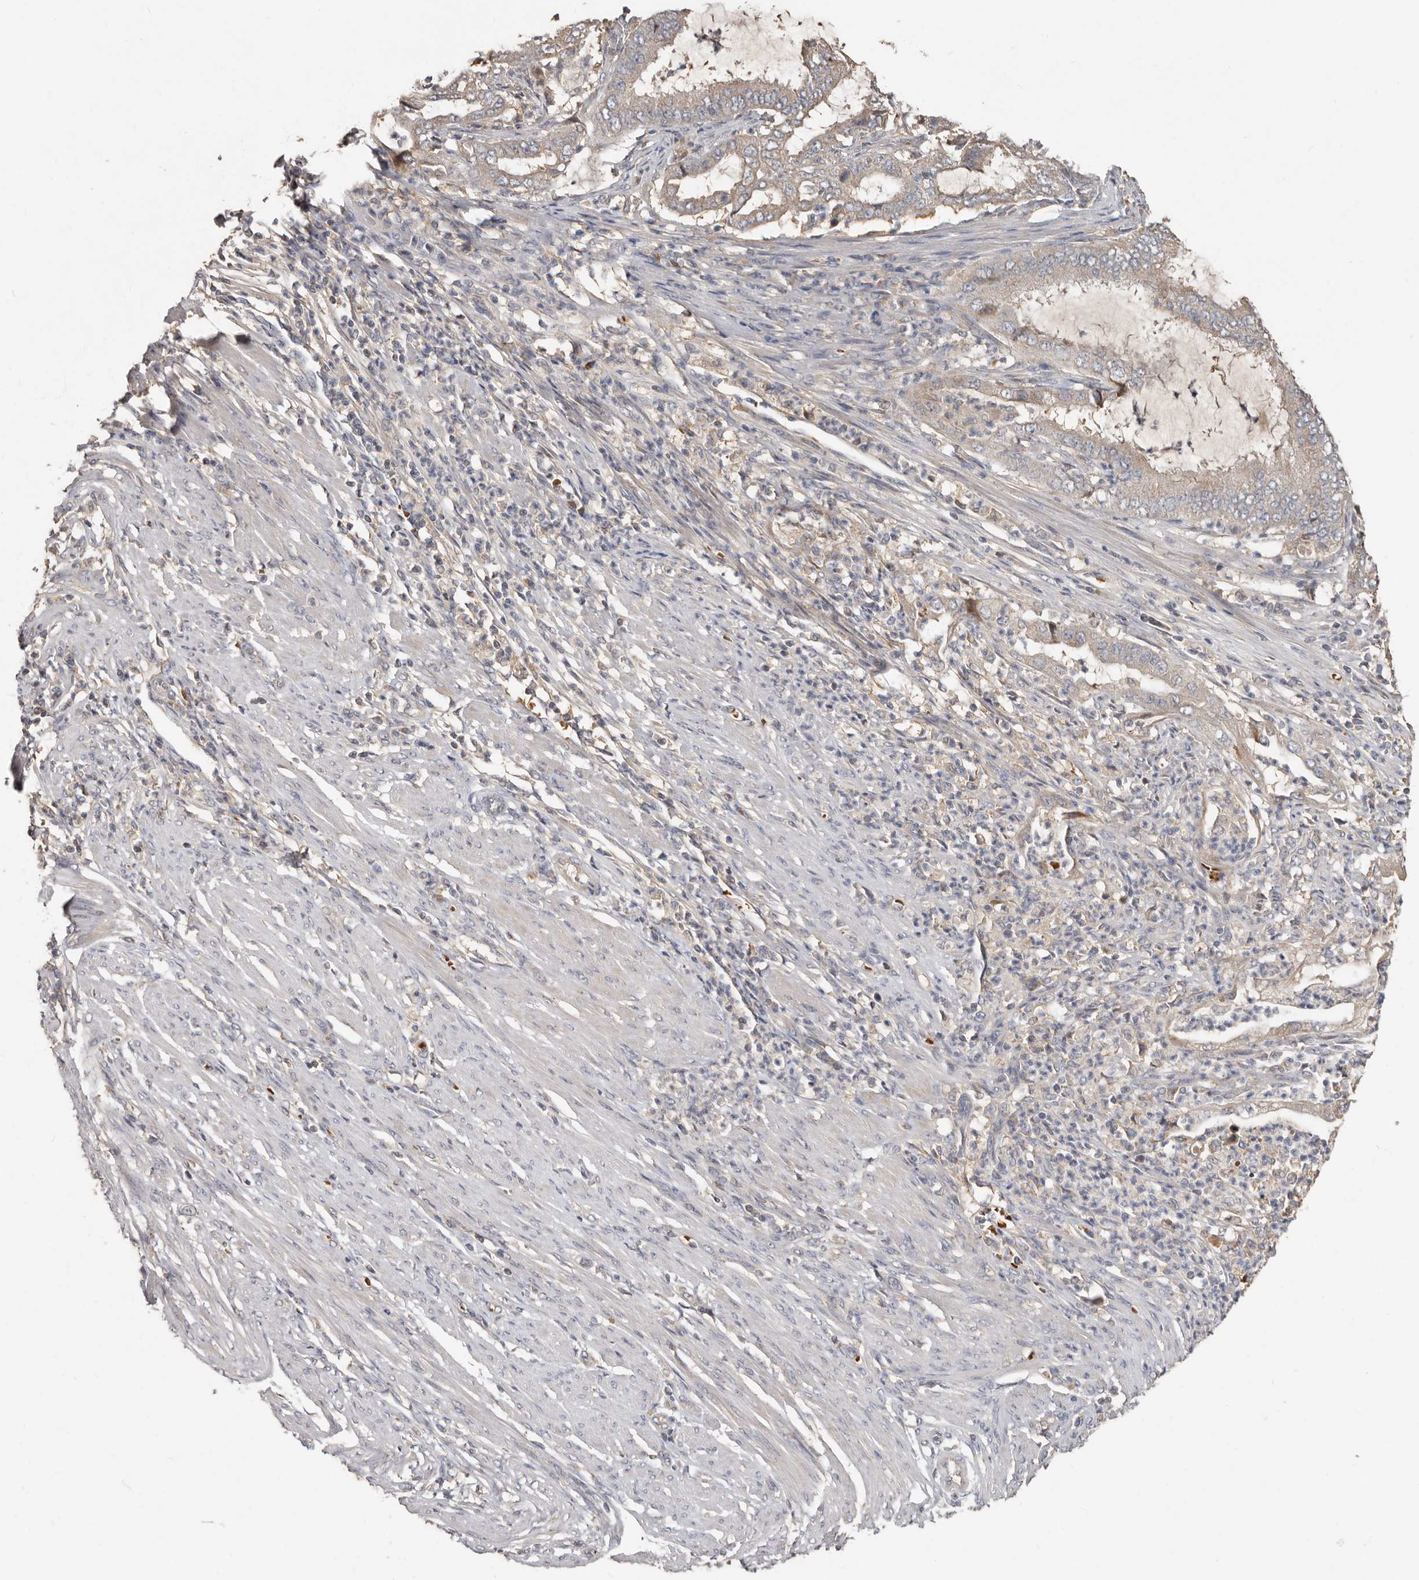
{"staining": {"intensity": "weak", "quantity": "25%-75%", "location": "cytoplasmic/membranous"}, "tissue": "endometrial cancer", "cell_type": "Tumor cells", "image_type": "cancer", "snomed": [{"axis": "morphology", "description": "Adenocarcinoma, NOS"}, {"axis": "topography", "description": "Endometrium"}], "caption": "The image shows immunohistochemical staining of endometrial cancer. There is weak cytoplasmic/membranous staining is identified in about 25%-75% of tumor cells. (Brightfield microscopy of DAB IHC at high magnification).", "gene": "KIF26B", "patient": {"sex": "female", "age": 51}}